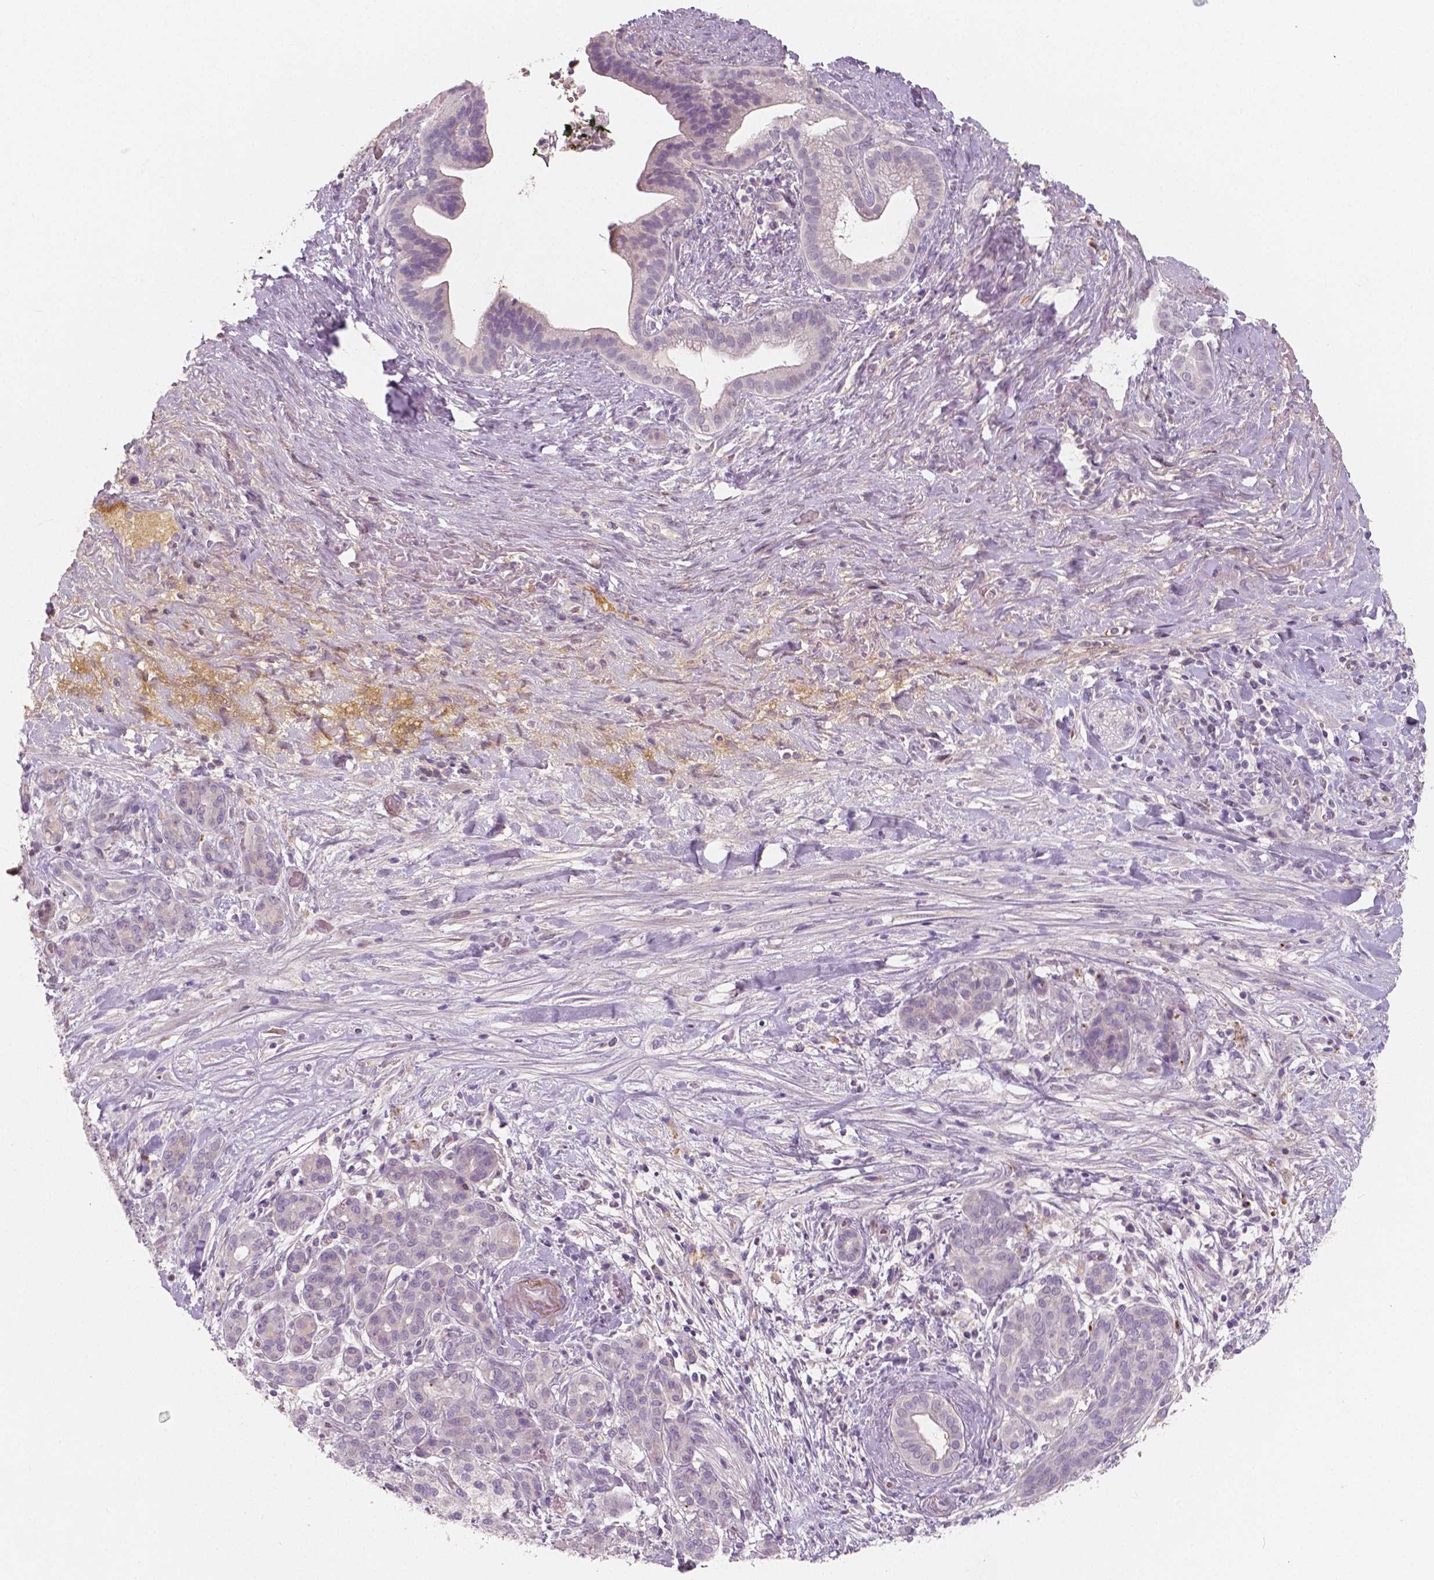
{"staining": {"intensity": "negative", "quantity": "none", "location": "none"}, "tissue": "pancreatic cancer", "cell_type": "Tumor cells", "image_type": "cancer", "snomed": [{"axis": "morphology", "description": "Adenocarcinoma, NOS"}, {"axis": "topography", "description": "Pancreas"}], "caption": "Tumor cells are negative for brown protein staining in adenocarcinoma (pancreatic).", "gene": "APOA4", "patient": {"sex": "male", "age": 44}}